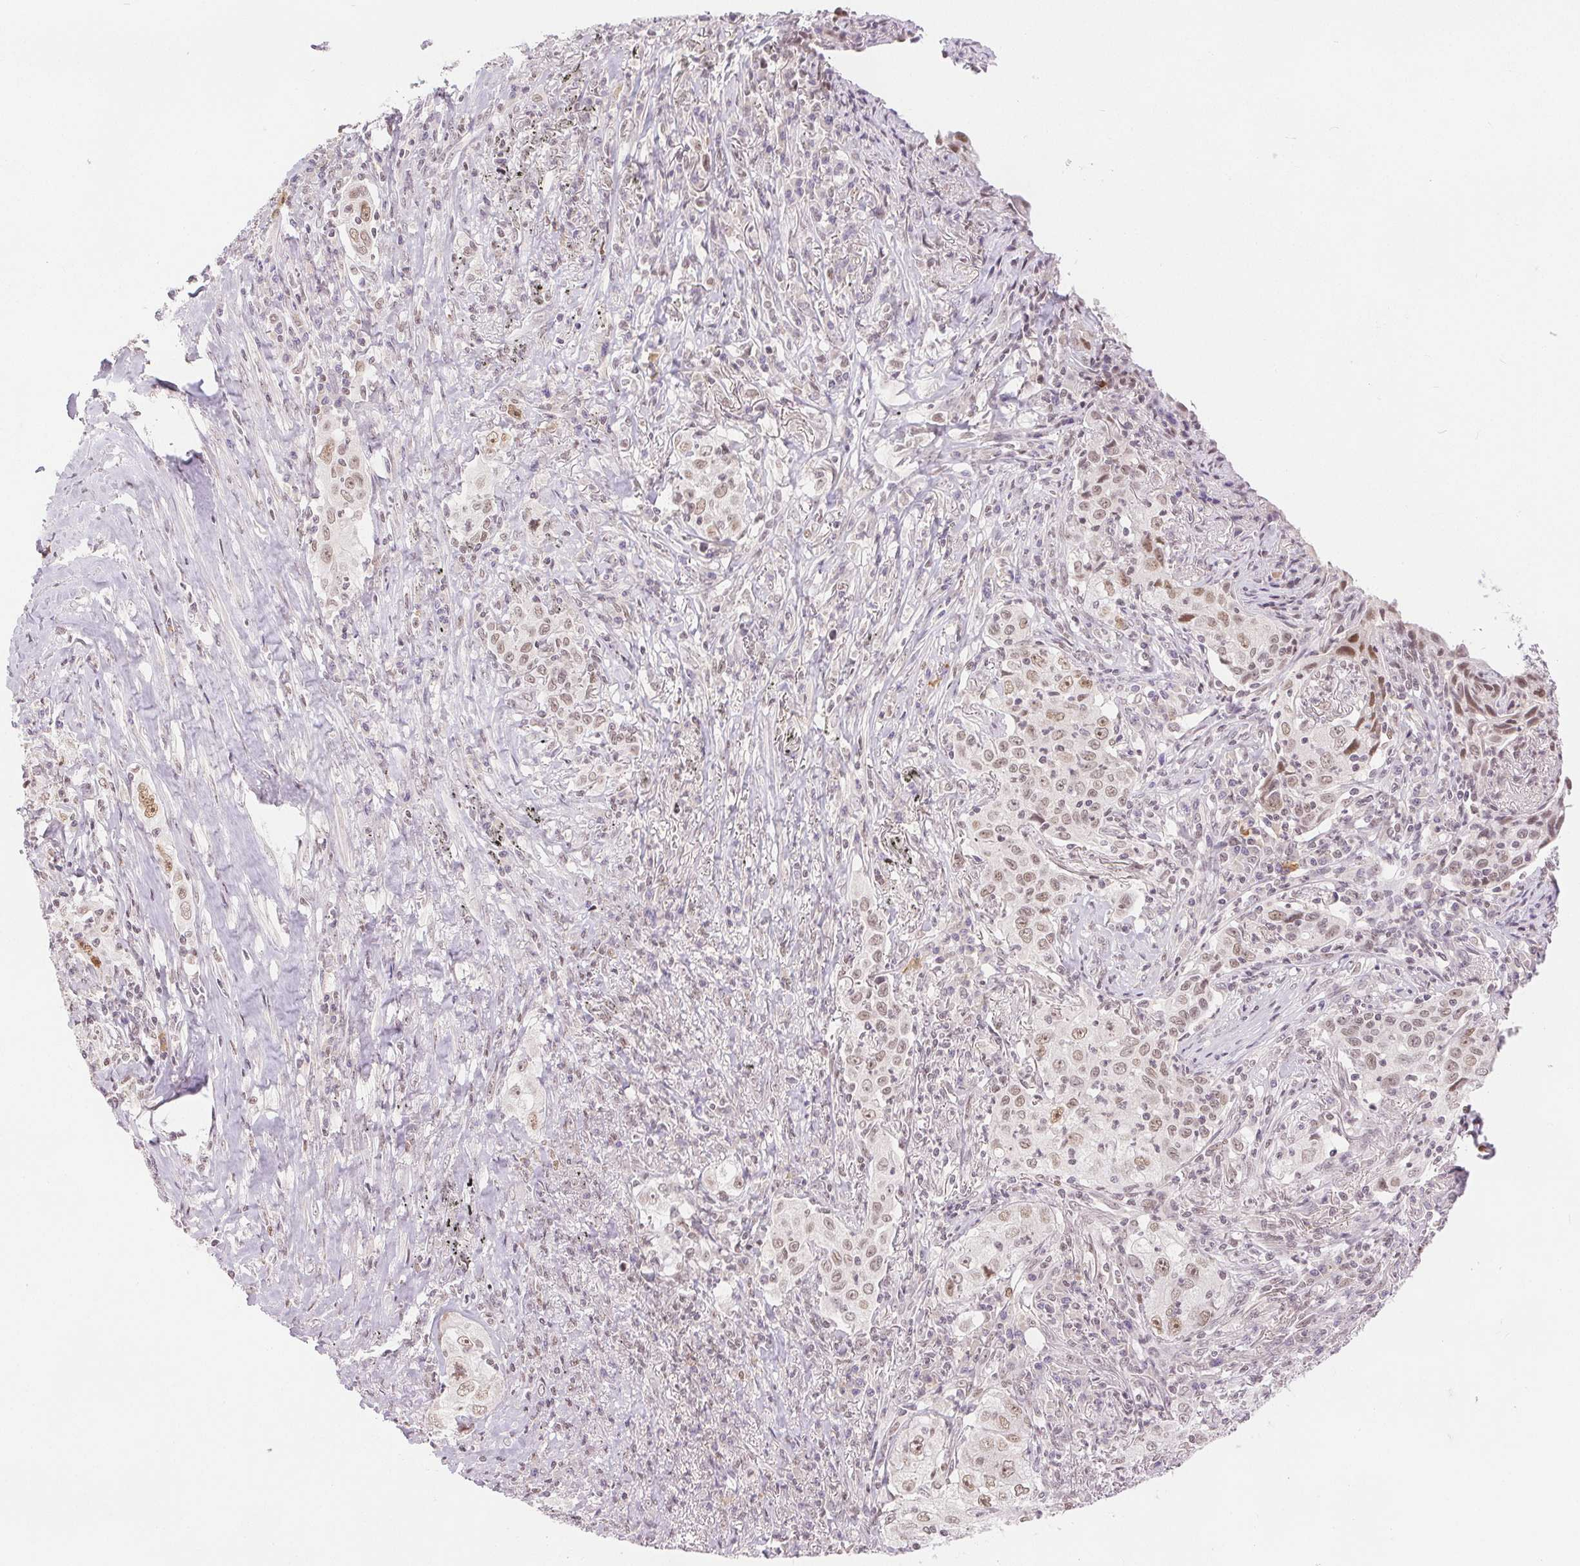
{"staining": {"intensity": "moderate", "quantity": ">75%", "location": "nuclear"}, "tissue": "lung cancer", "cell_type": "Tumor cells", "image_type": "cancer", "snomed": [{"axis": "morphology", "description": "Squamous cell carcinoma, NOS"}, {"axis": "topography", "description": "Lung"}], "caption": "Immunohistochemistry (IHC) of lung cancer shows medium levels of moderate nuclear positivity in about >75% of tumor cells. Using DAB (3,3'-diaminobenzidine) (brown) and hematoxylin (blue) stains, captured at high magnification using brightfield microscopy.", "gene": "DEK", "patient": {"sex": "male", "age": 71}}